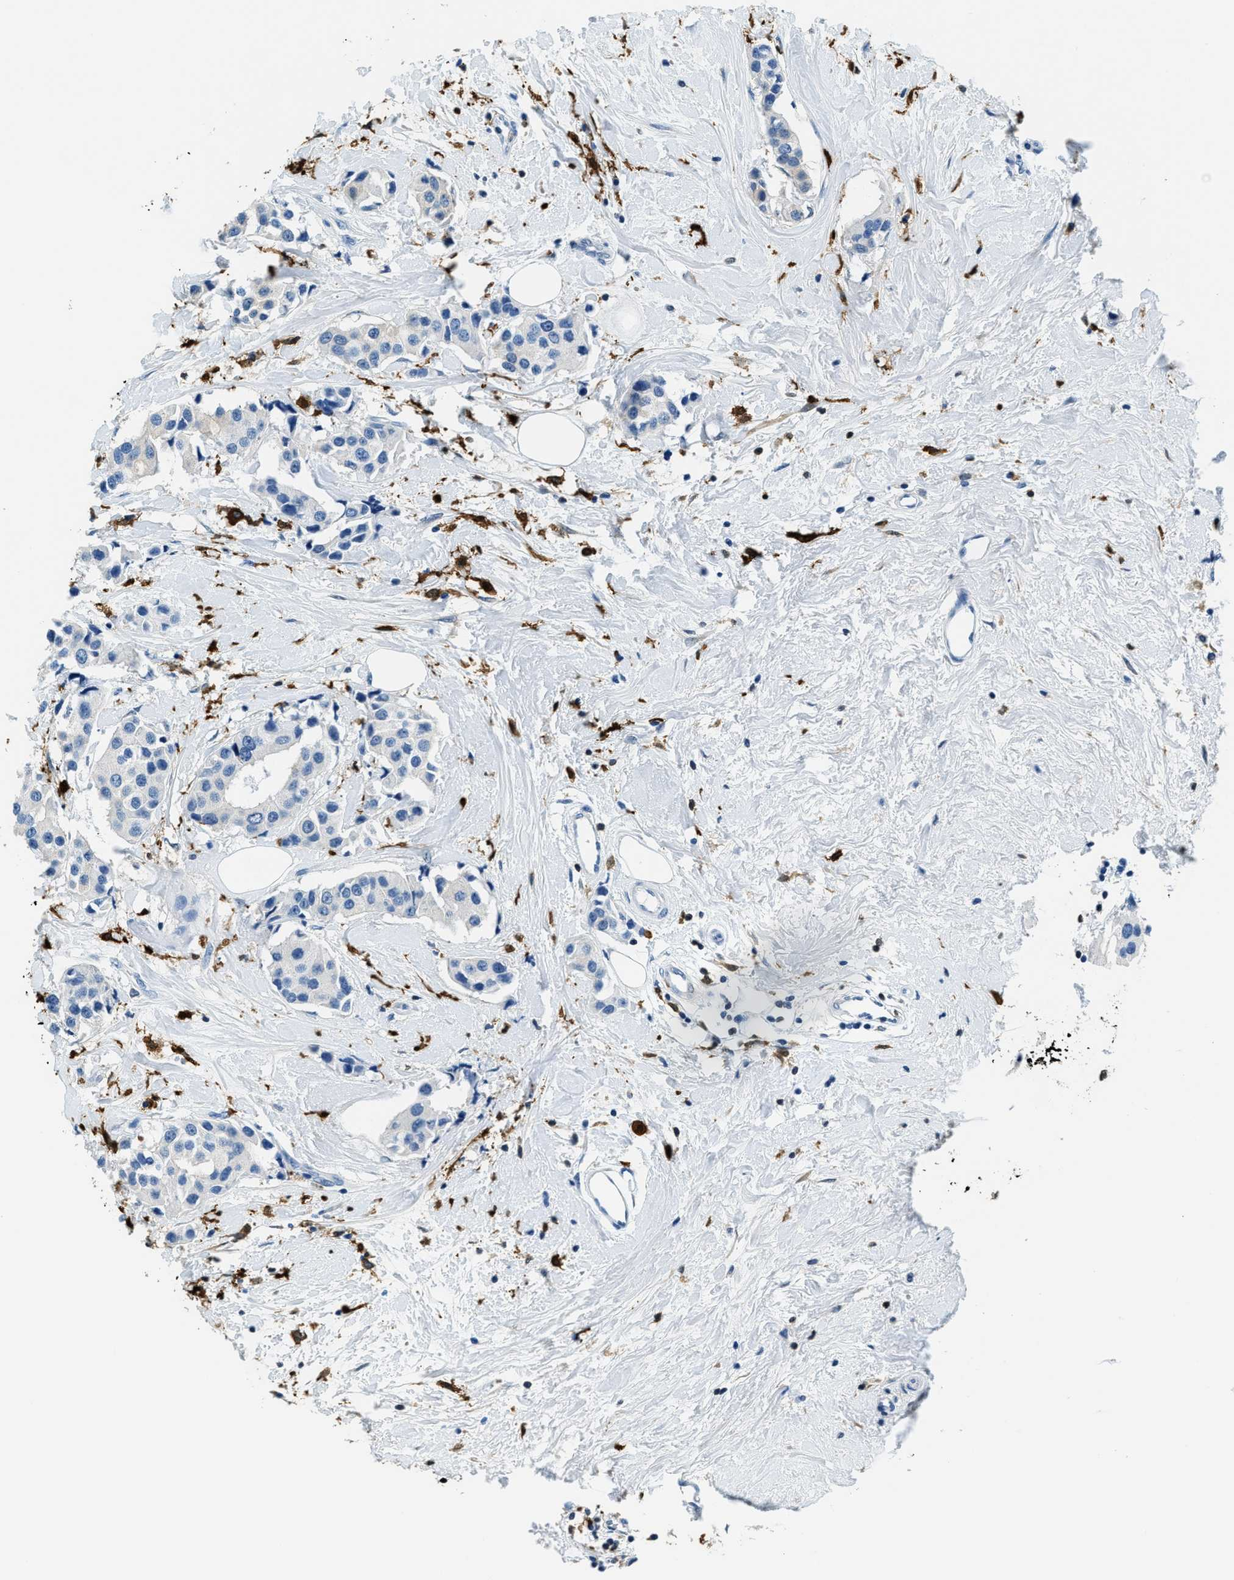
{"staining": {"intensity": "negative", "quantity": "none", "location": "none"}, "tissue": "breast cancer", "cell_type": "Tumor cells", "image_type": "cancer", "snomed": [{"axis": "morphology", "description": "Normal tissue, NOS"}, {"axis": "morphology", "description": "Duct carcinoma"}, {"axis": "topography", "description": "Breast"}], "caption": "The immunohistochemistry histopathology image has no significant expression in tumor cells of infiltrating ductal carcinoma (breast) tissue.", "gene": "CAPG", "patient": {"sex": "female", "age": 39}}